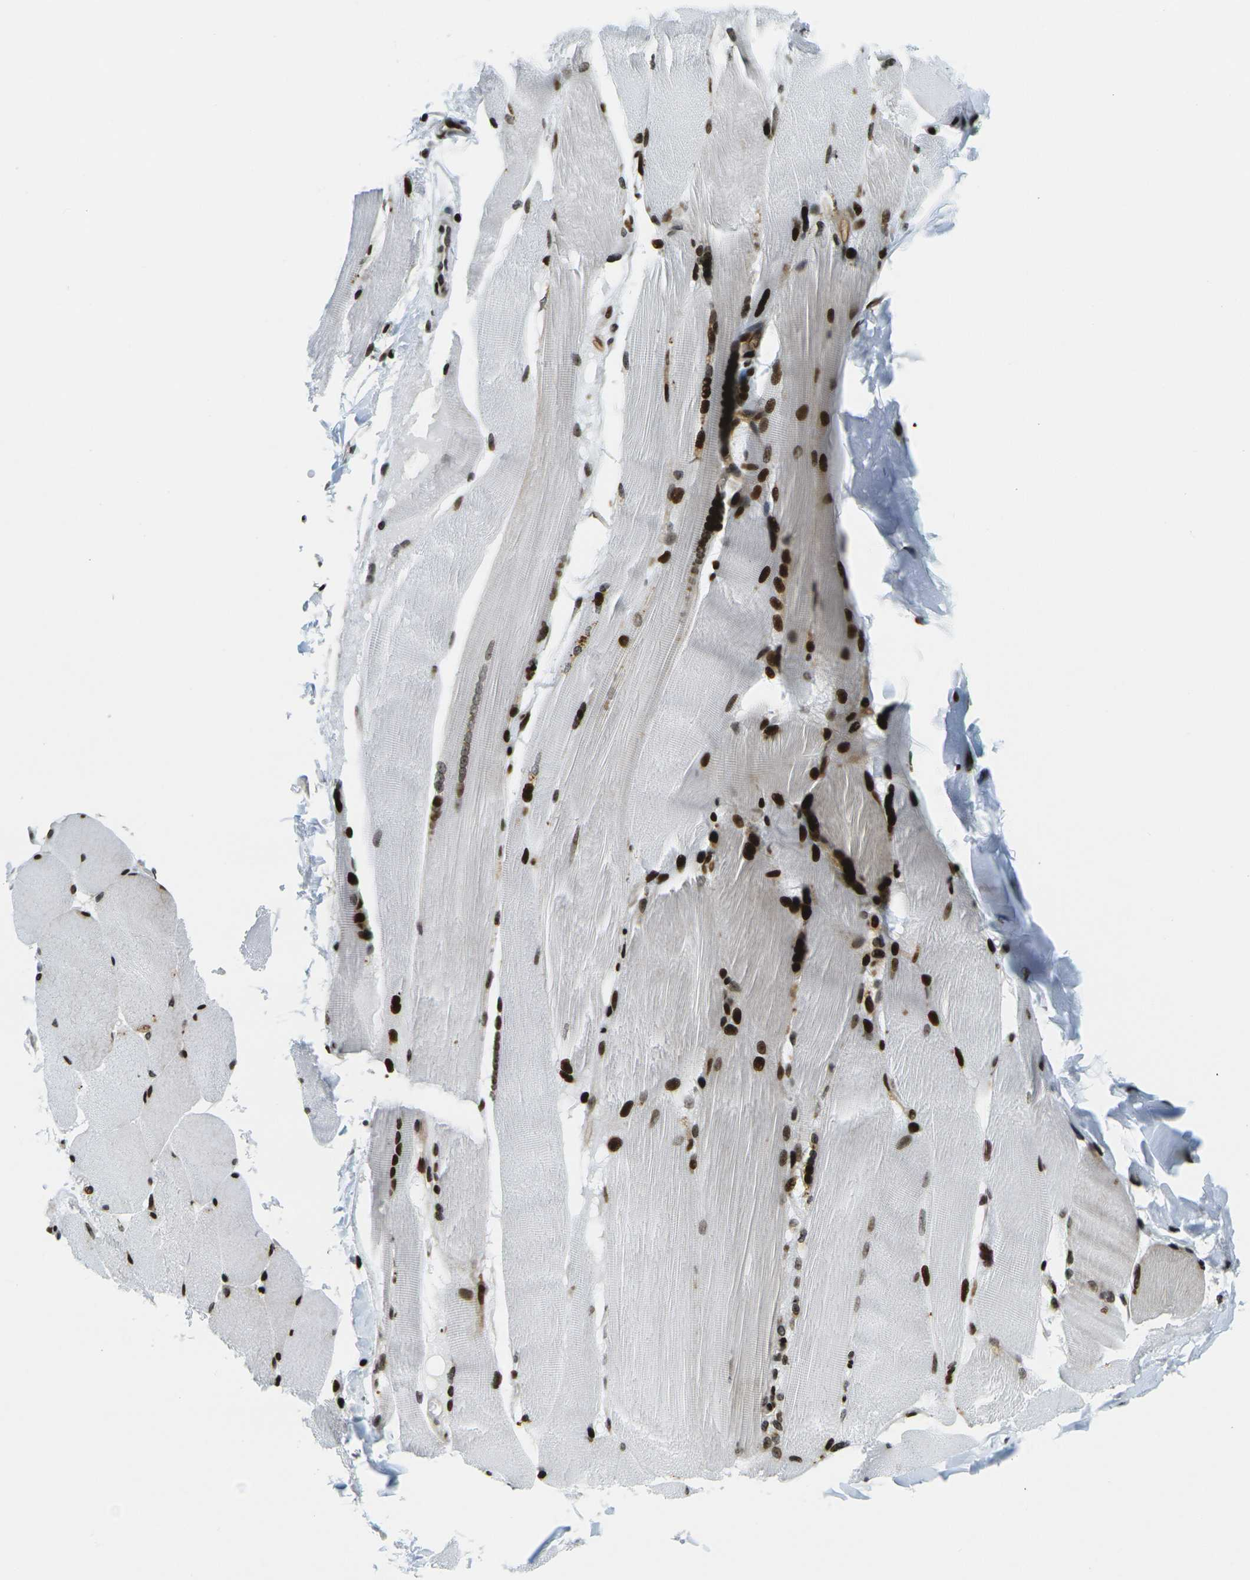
{"staining": {"intensity": "strong", "quantity": ">75%", "location": "nuclear"}, "tissue": "skeletal muscle", "cell_type": "Myocytes", "image_type": "normal", "snomed": [{"axis": "morphology", "description": "Normal tissue, NOS"}, {"axis": "topography", "description": "Skin"}, {"axis": "topography", "description": "Skeletal muscle"}], "caption": "IHC of benign human skeletal muscle reveals high levels of strong nuclear positivity in about >75% of myocytes.", "gene": "H3", "patient": {"sex": "male", "age": 83}}